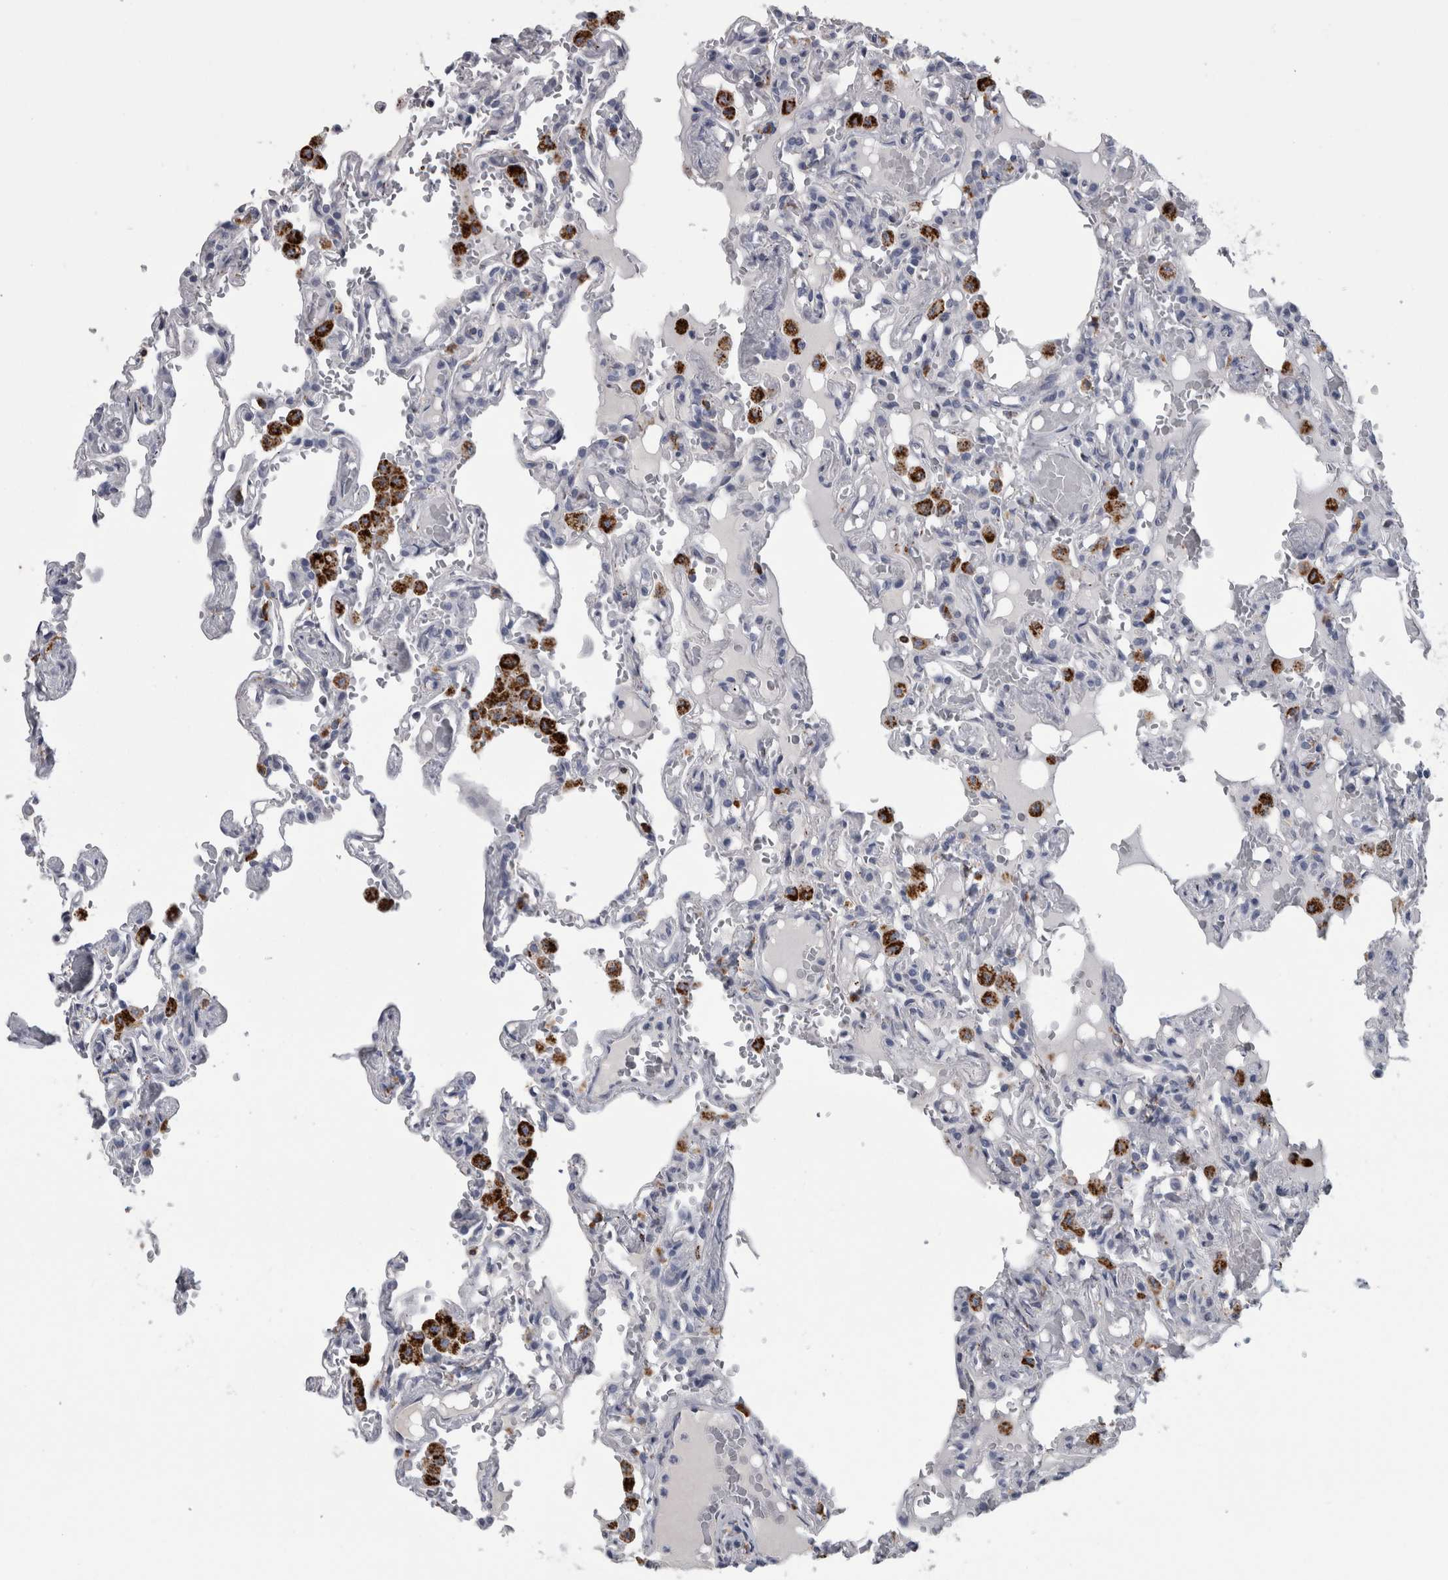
{"staining": {"intensity": "negative", "quantity": "none", "location": "none"}, "tissue": "lung", "cell_type": "Alveolar cells", "image_type": "normal", "snomed": [{"axis": "morphology", "description": "Normal tissue, NOS"}, {"axis": "topography", "description": "Lung"}], "caption": "Immunohistochemistry (IHC) micrograph of unremarkable human lung stained for a protein (brown), which displays no positivity in alveolar cells.", "gene": "DPP7", "patient": {"sex": "male", "age": 21}}